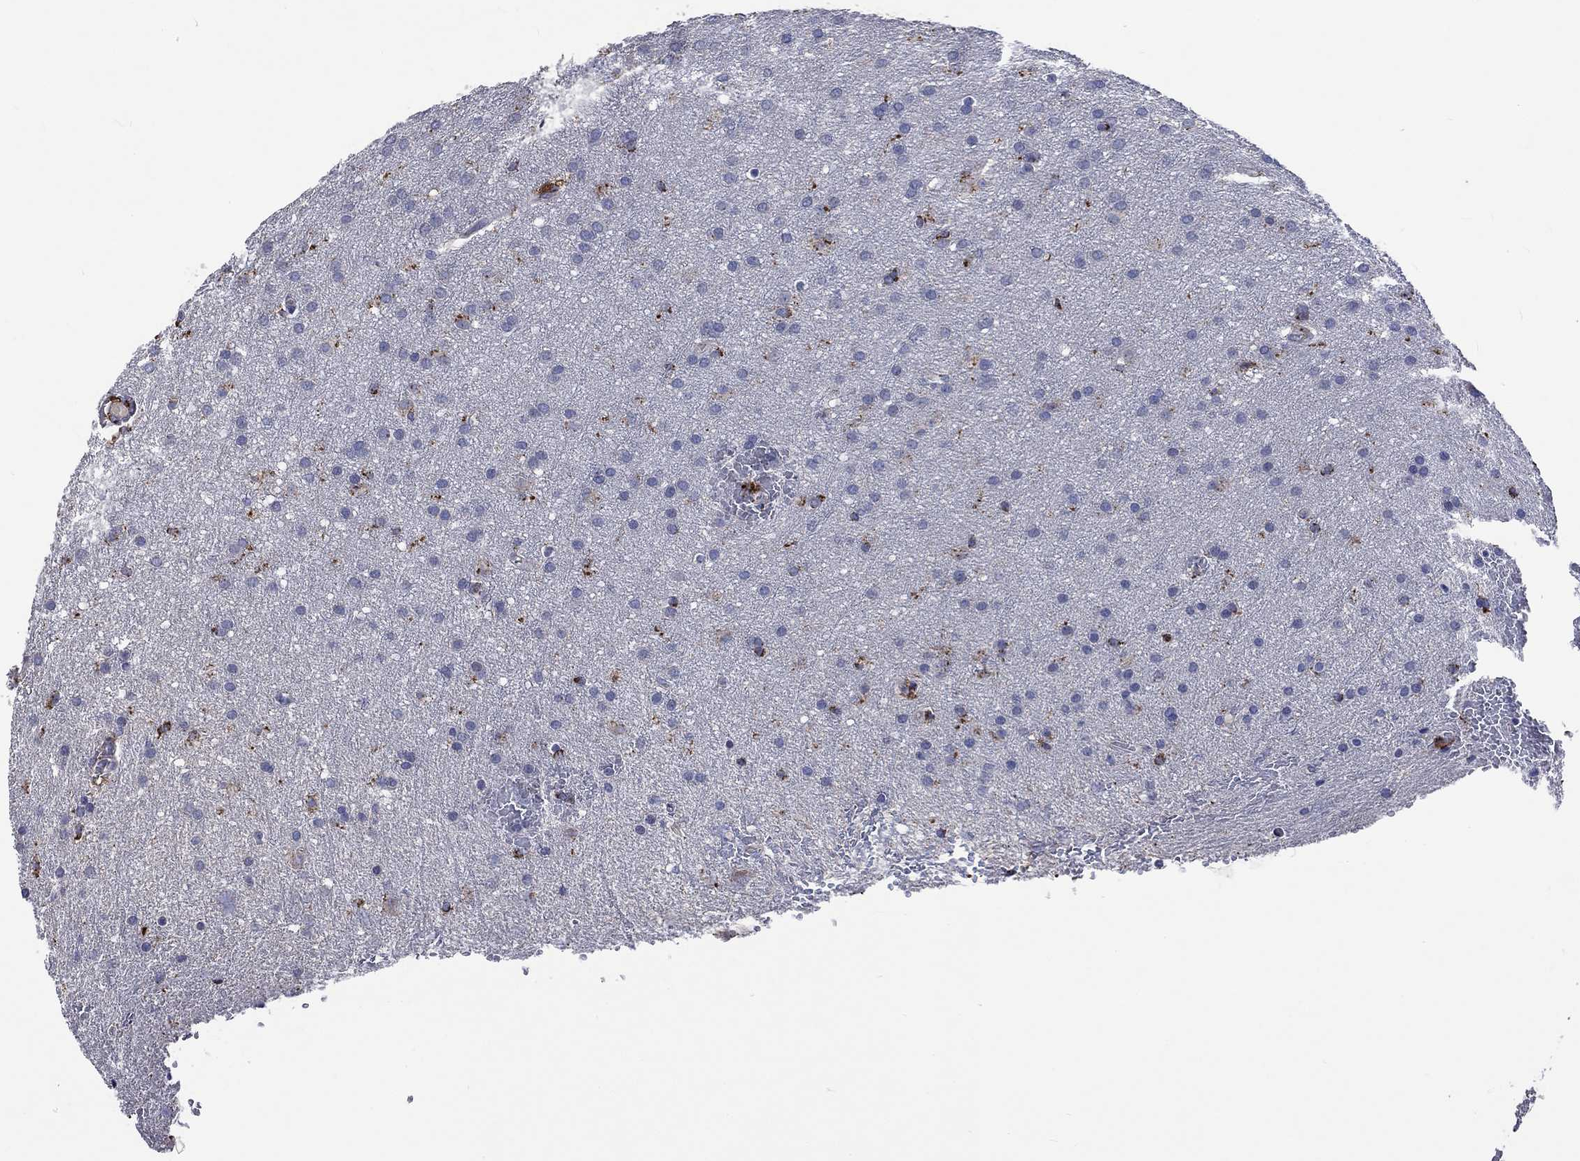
{"staining": {"intensity": "strong", "quantity": "<25%", "location": "cytoplasmic/membranous"}, "tissue": "glioma", "cell_type": "Tumor cells", "image_type": "cancer", "snomed": [{"axis": "morphology", "description": "Glioma, malignant, Low grade"}, {"axis": "topography", "description": "Brain"}], "caption": "This histopathology image demonstrates immunohistochemistry (IHC) staining of human glioma, with medium strong cytoplasmic/membranous positivity in about <25% of tumor cells.", "gene": "CTSB", "patient": {"sex": "female", "age": 32}}